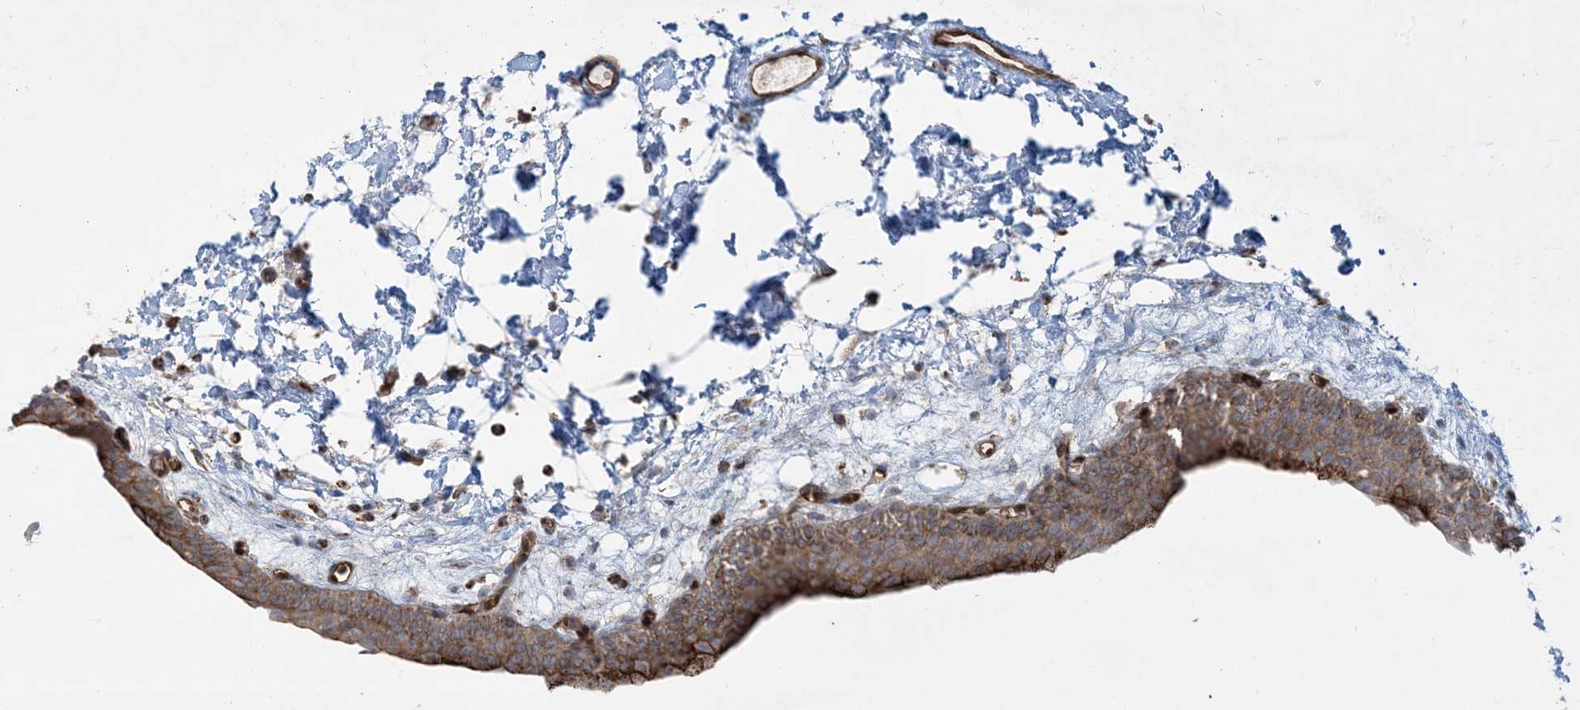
{"staining": {"intensity": "moderate", "quantity": "25%-75%", "location": "cytoplasmic/membranous"}, "tissue": "urinary bladder", "cell_type": "Urothelial cells", "image_type": "normal", "snomed": [{"axis": "morphology", "description": "Normal tissue, NOS"}, {"axis": "topography", "description": "Urinary bladder"}], "caption": "Immunohistochemistry staining of benign urinary bladder, which shows medium levels of moderate cytoplasmic/membranous positivity in approximately 25%-75% of urothelial cells indicating moderate cytoplasmic/membranous protein staining. The staining was performed using DAB (3,3'-diaminobenzidine) (brown) for protein detection and nuclei were counterstained in hematoxylin (blue).", "gene": "PPM1F", "patient": {"sex": "male", "age": 83}}